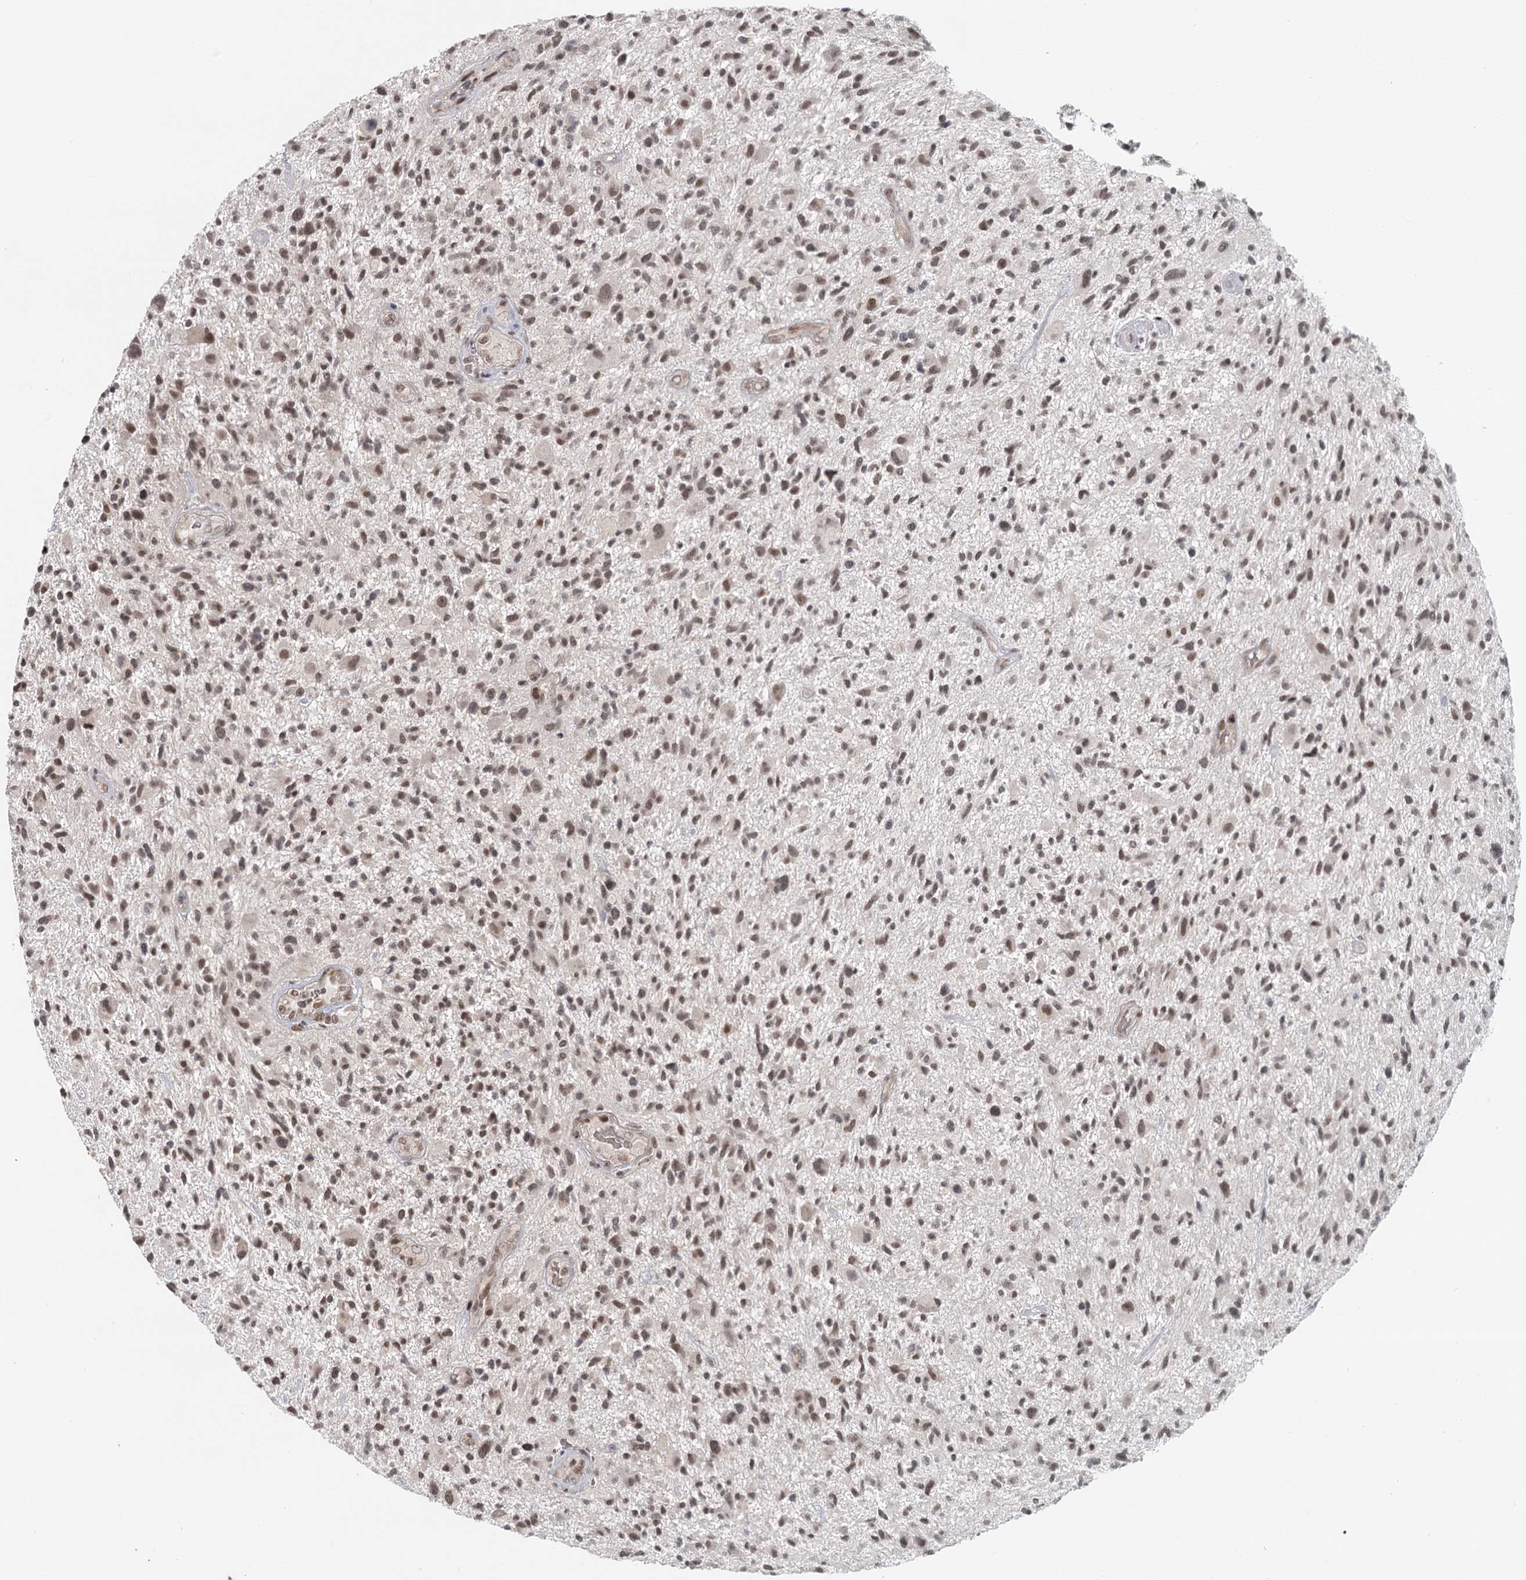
{"staining": {"intensity": "moderate", "quantity": ">75%", "location": "nuclear"}, "tissue": "glioma", "cell_type": "Tumor cells", "image_type": "cancer", "snomed": [{"axis": "morphology", "description": "Glioma, malignant, High grade"}, {"axis": "topography", "description": "Brain"}], "caption": "Immunohistochemical staining of human malignant high-grade glioma displays medium levels of moderate nuclear staining in about >75% of tumor cells. (DAB (3,3'-diaminobenzidine) = brown stain, brightfield microscopy at high magnification).", "gene": "FAM13C", "patient": {"sex": "male", "age": 47}}